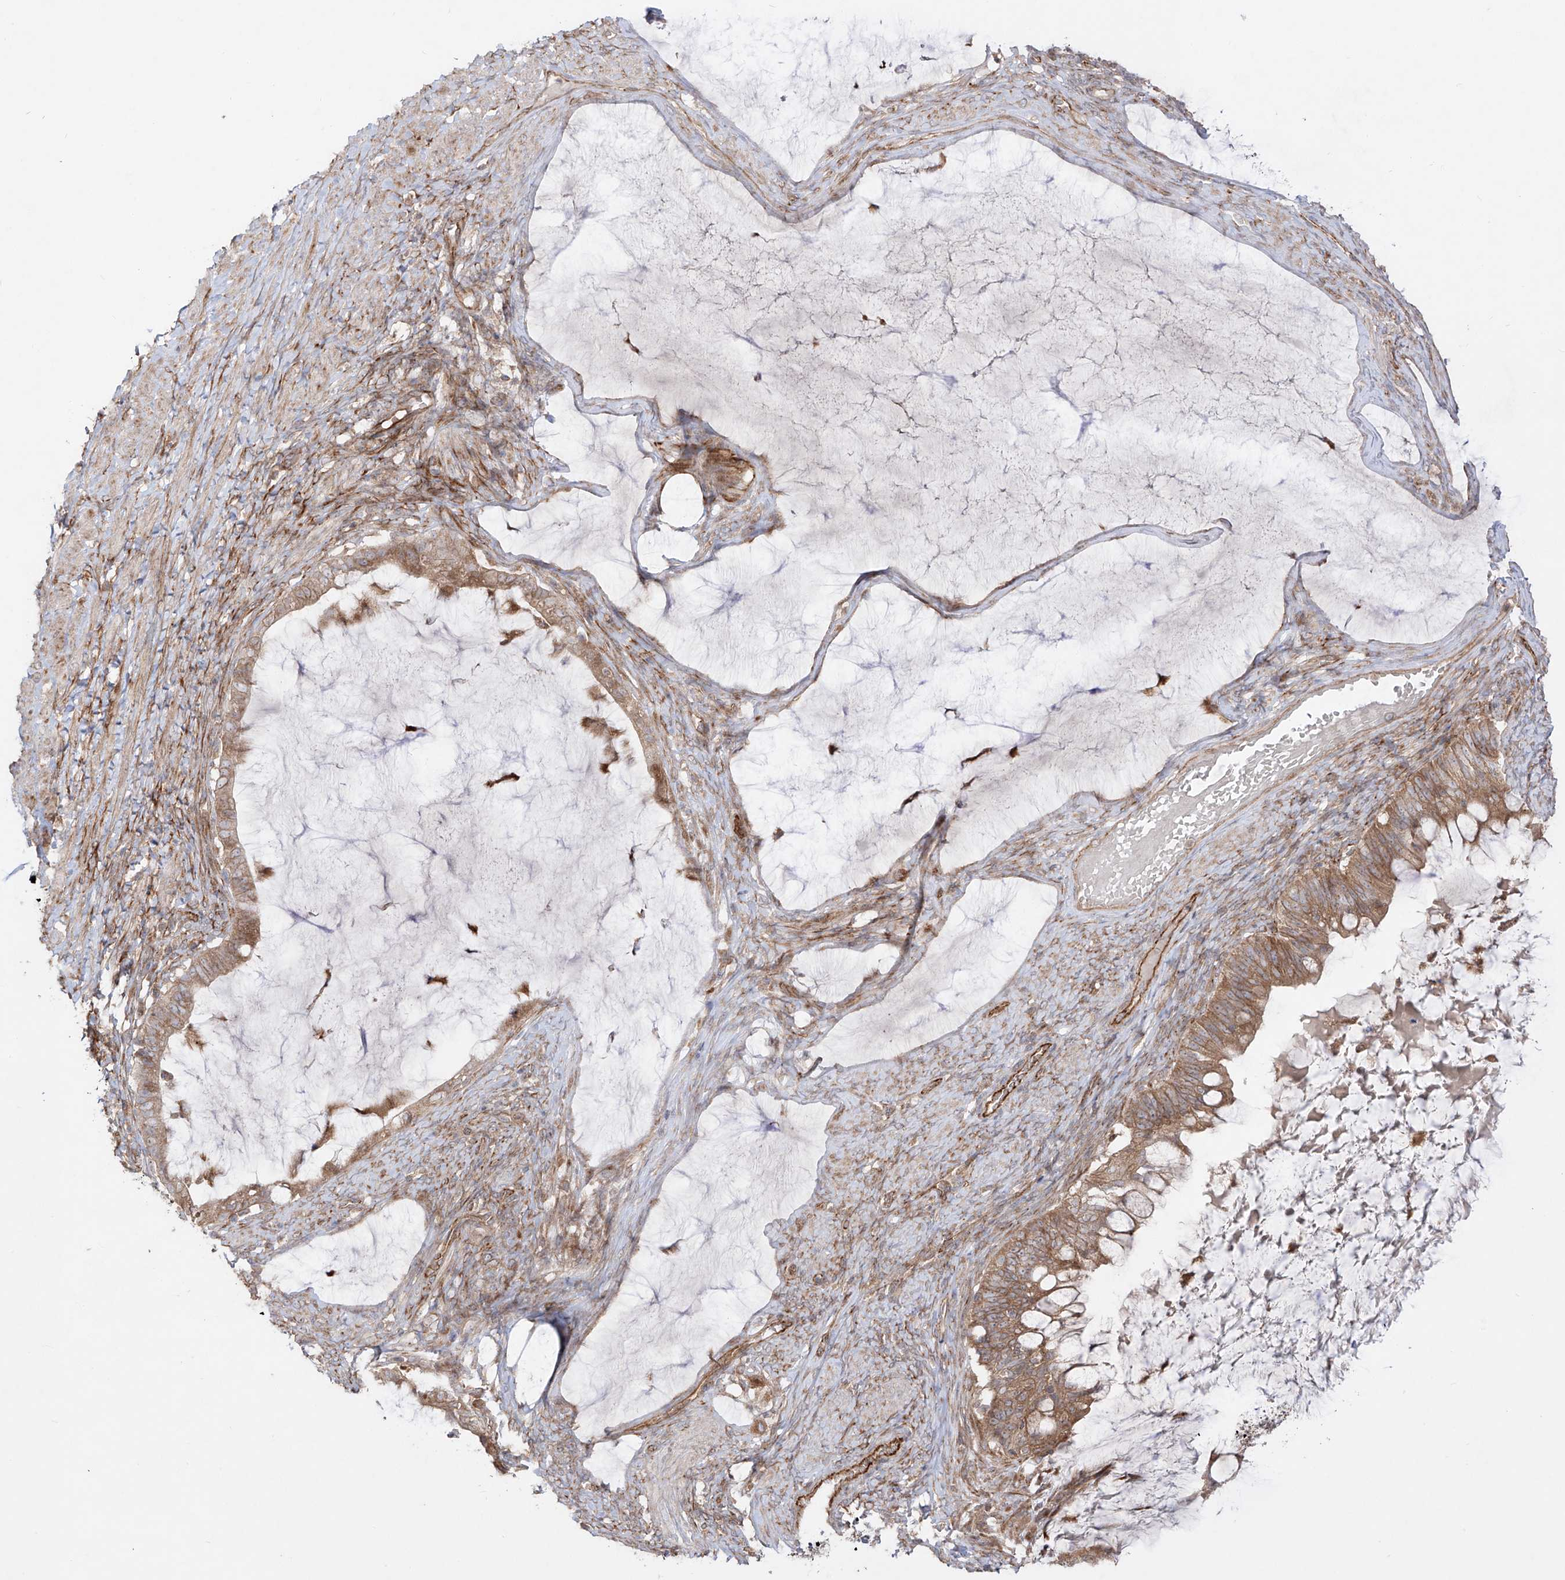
{"staining": {"intensity": "moderate", "quantity": ">75%", "location": "cytoplasmic/membranous"}, "tissue": "ovarian cancer", "cell_type": "Tumor cells", "image_type": "cancer", "snomed": [{"axis": "morphology", "description": "Cystadenocarcinoma, mucinous, NOS"}, {"axis": "topography", "description": "Ovary"}], "caption": "Ovarian cancer (mucinous cystadenocarcinoma) stained with a protein marker shows moderate staining in tumor cells.", "gene": "YKT6", "patient": {"sex": "female", "age": 61}}